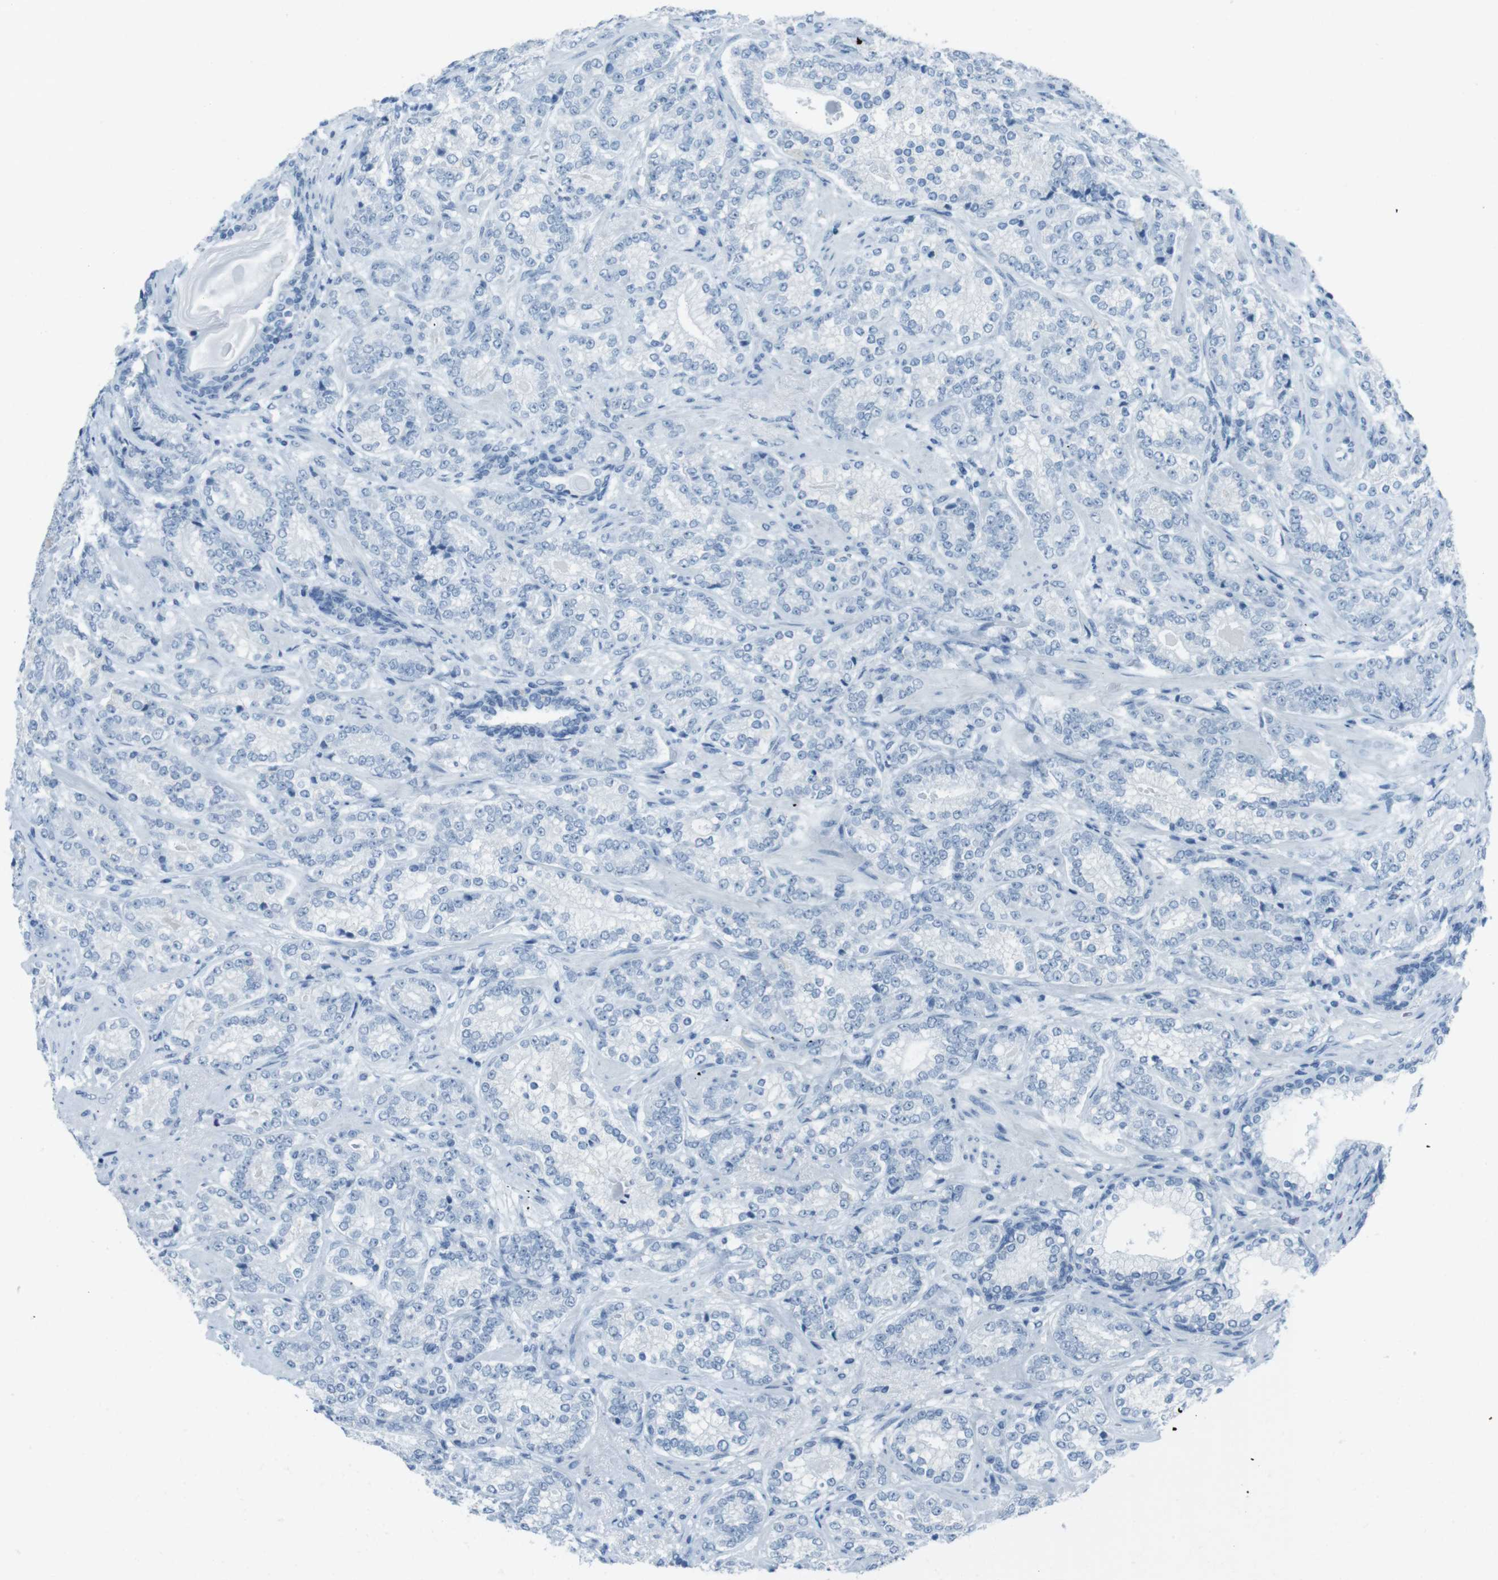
{"staining": {"intensity": "negative", "quantity": "none", "location": "none"}, "tissue": "prostate cancer", "cell_type": "Tumor cells", "image_type": "cancer", "snomed": [{"axis": "morphology", "description": "Adenocarcinoma, High grade"}, {"axis": "topography", "description": "Prostate"}], "caption": "This is a histopathology image of immunohistochemistry staining of prostate cancer (high-grade adenocarcinoma), which shows no positivity in tumor cells.", "gene": "TMEM207", "patient": {"sex": "male", "age": 61}}